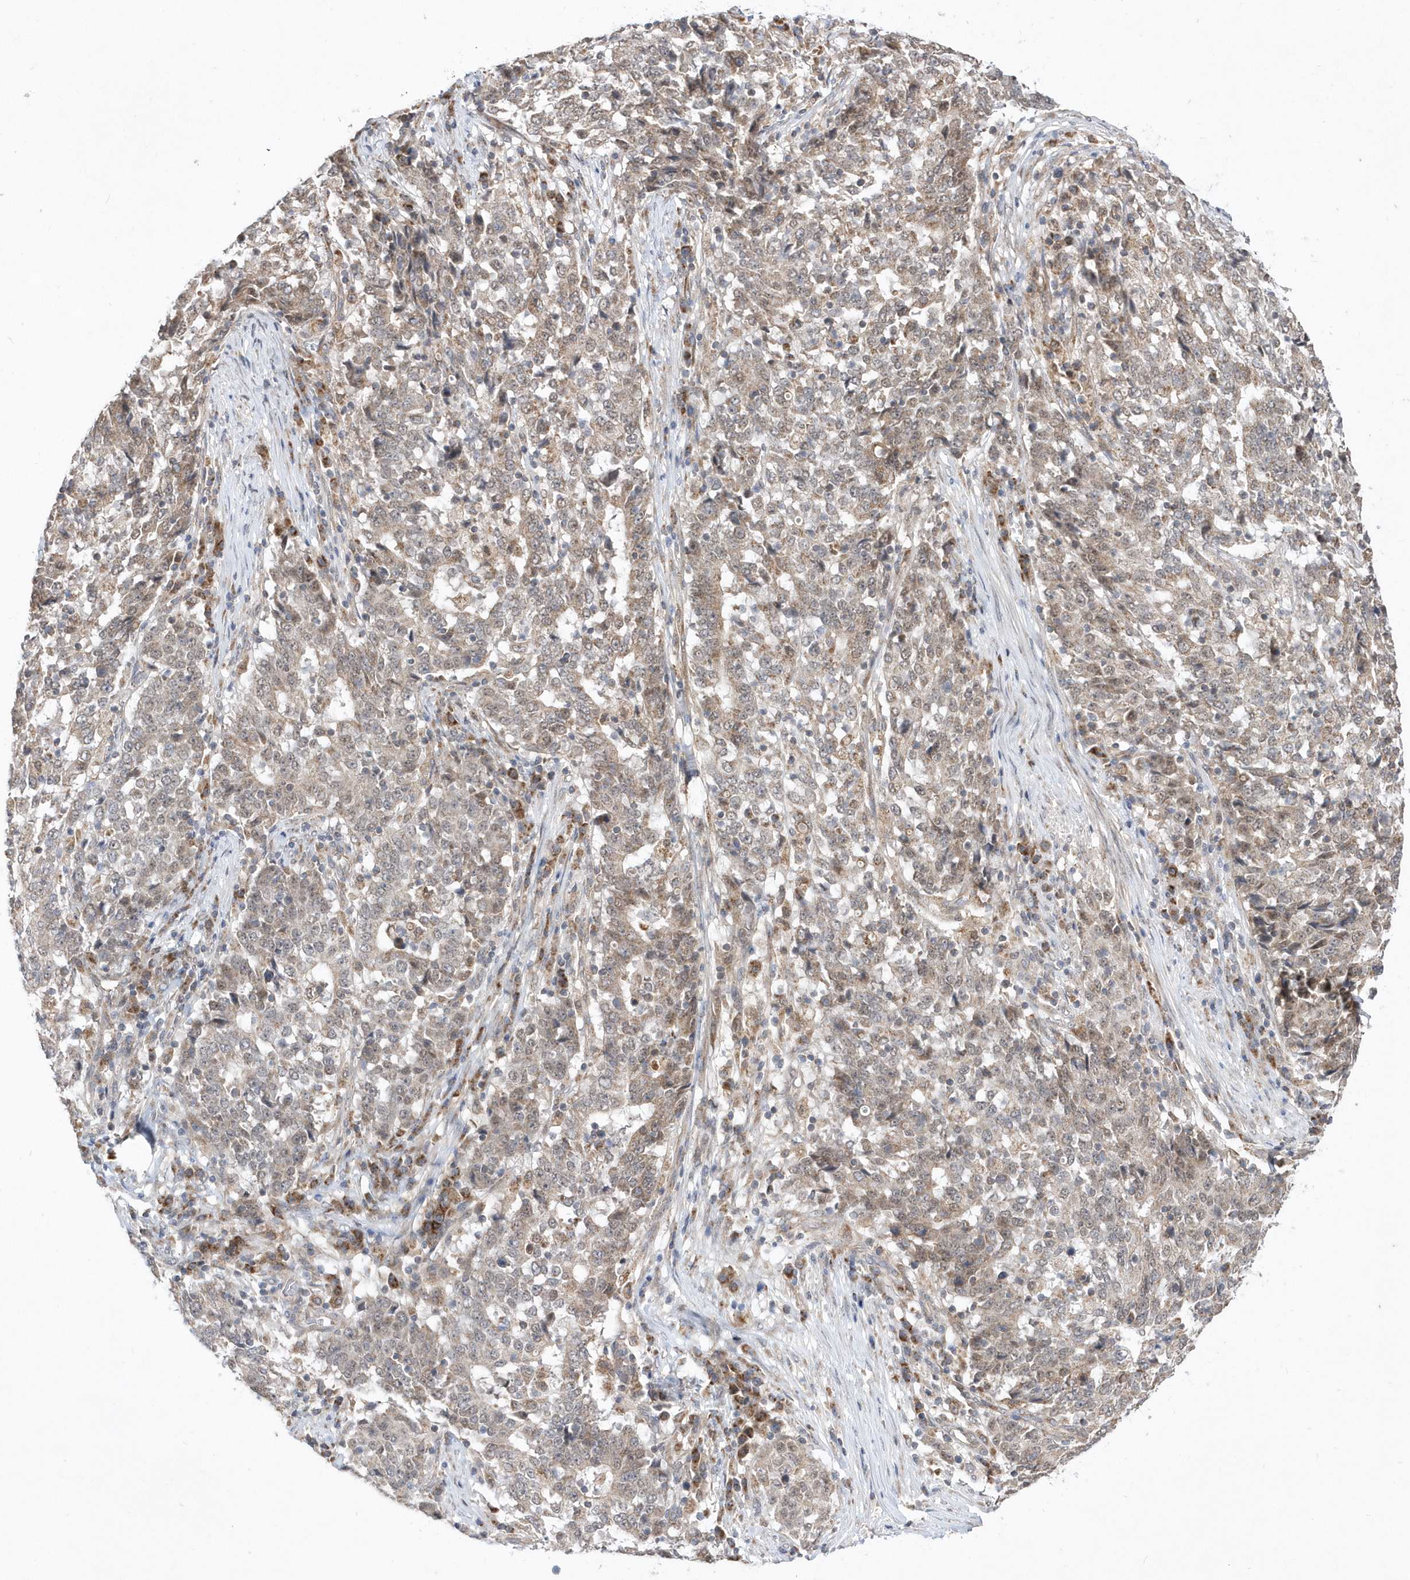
{"staining": {"intensity": "weak", "quantity": "25%-75%", "location": "cytoplasmic/membranous"}, "tissue": "stomach cancer", "cell_type": "Tumor cells", "image_type": "cancer", "snomed": [{"axis": "morphology", "description": "Adenocarcinoma, NOS"}, {"axis": "topography", "description": "Stomach"}], "caption": "Immunohistochemistry (IHC) staining of adenocarcinoma (stomach), which displays low levels of weak cytoplasmic/membranous expression in about 25%-75% of tumor cells indicating weak cytoplasmic/membranous protein staining. The staining was performed using DAB (3,3'-diaminobenzidine) (brown) for protein detection and nuclei were counterstained in hematoxylin (blue).", "gene": "DALRD3", "patient": {"sex": "male", "age": 59}}